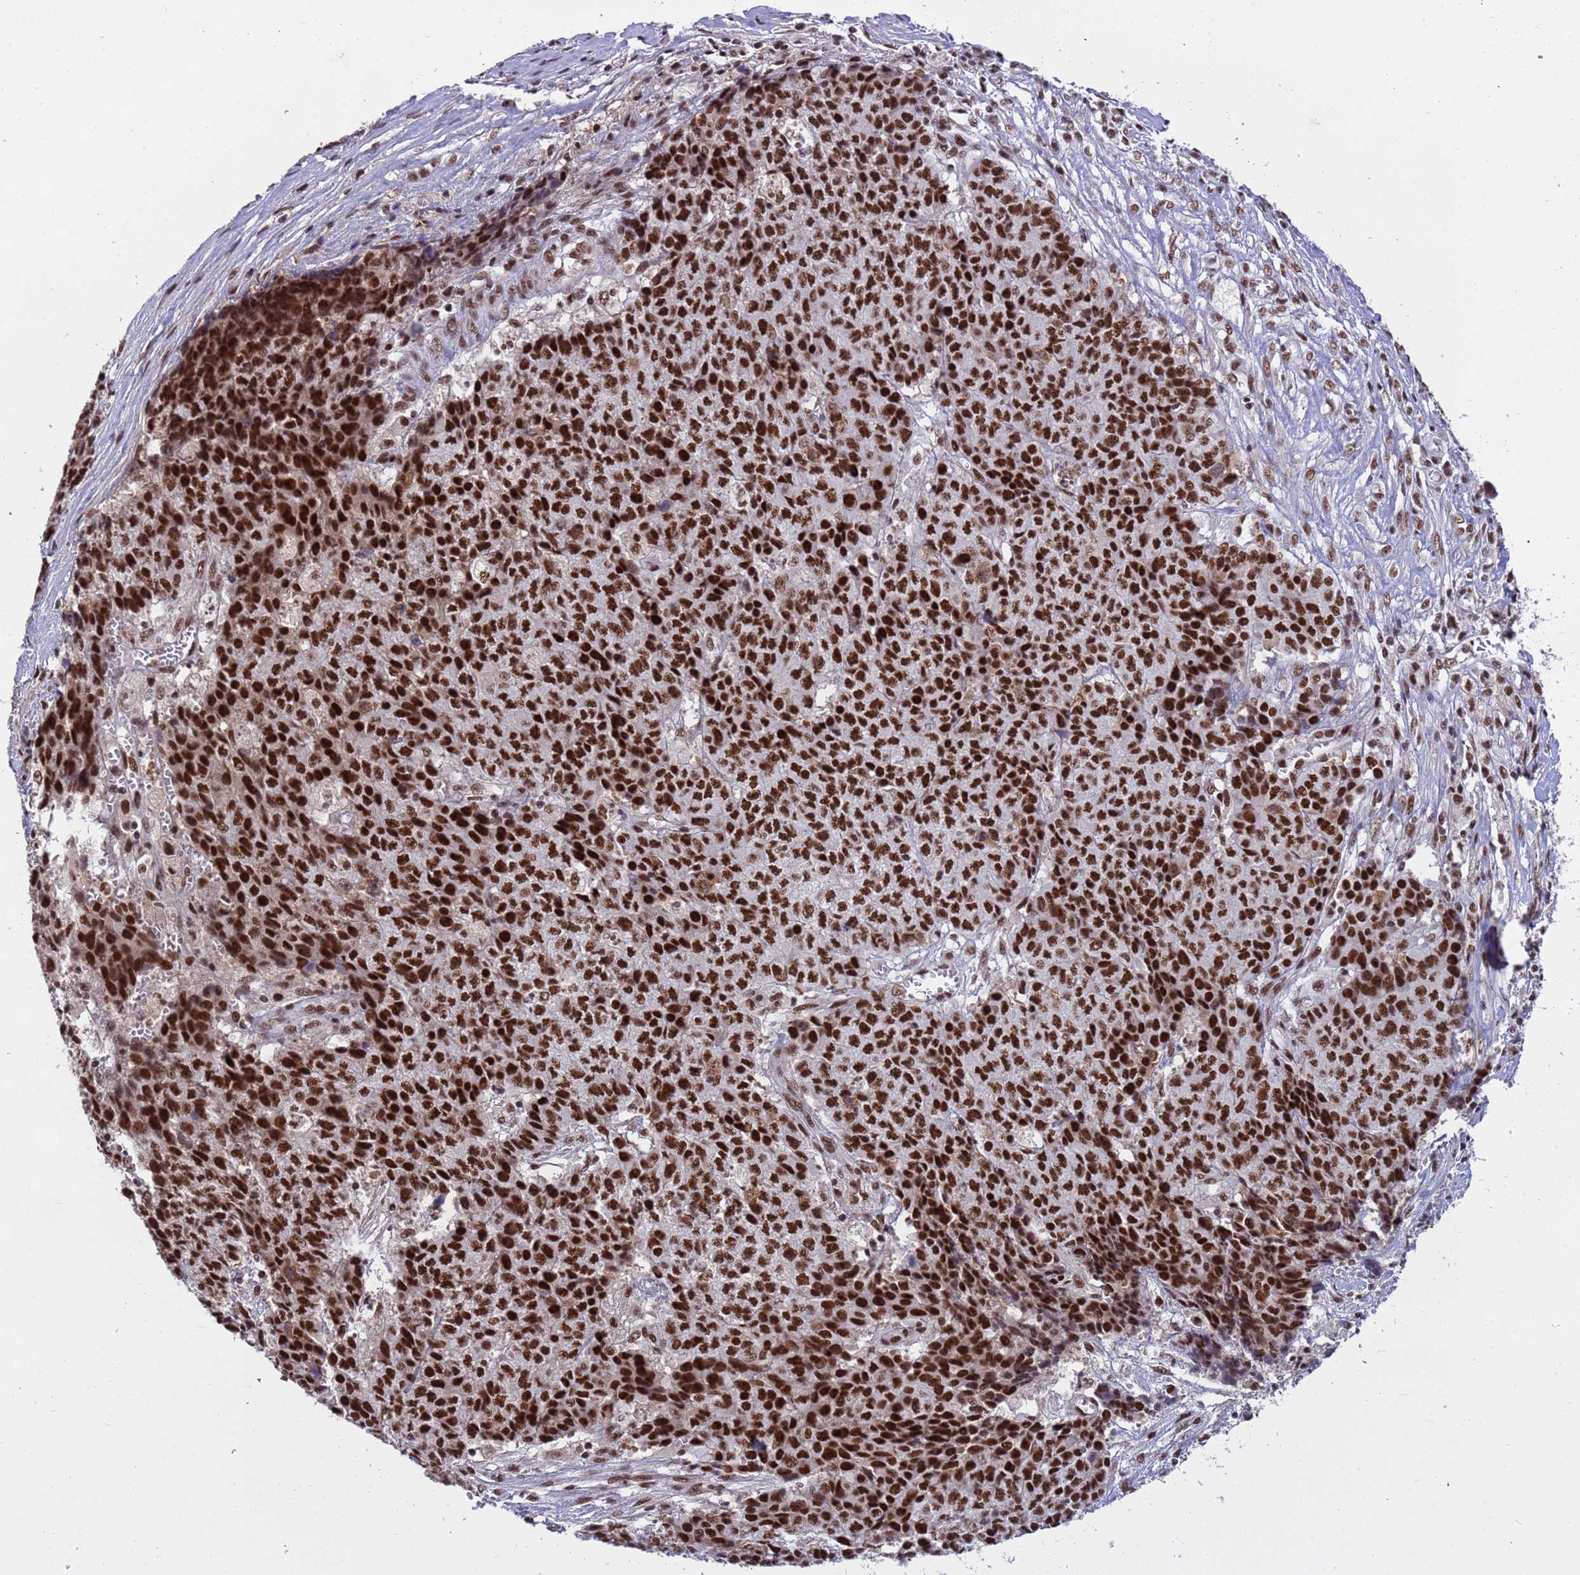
{"staining": {"intensity": "strong", "quantity": ">75%", "location": "nuclear"}, "tissue": "ovarian cancer", "cell_type": "Tumor cells", "image_type": "cancer", "snomed": [{"axis": "morphology", "description": "Carcinoma, endometroid"}, {"axis": "topography", "description": "Ovary"}], "caption": "Ovarian cancer (endometroid carcinoma) tissue demonstrates strong nuclear positivity in about >75% of tumor cells", "gene": "SRRT", "patient": {"sex": "female", "age": 42}}